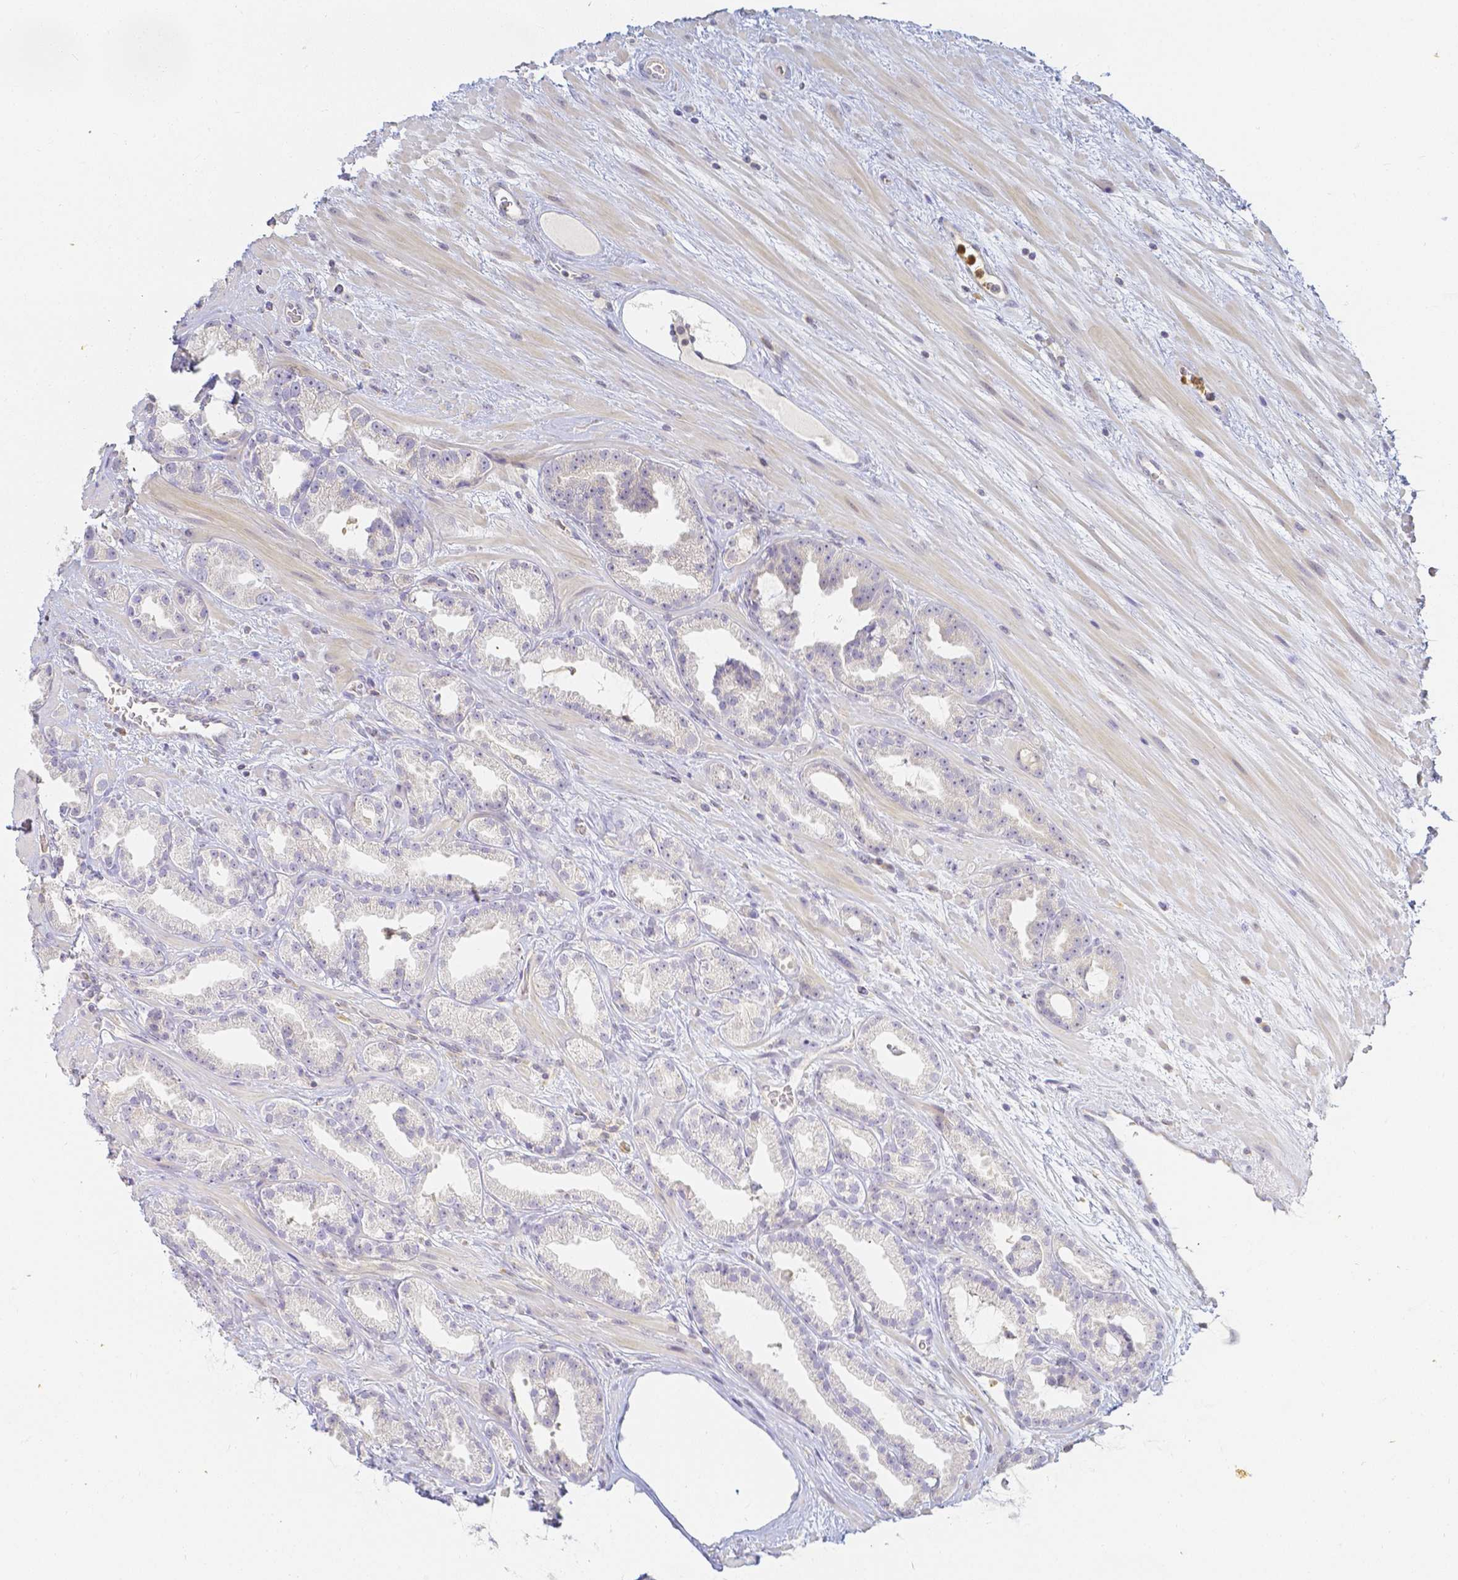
{"staining": {"intensity": "negative", "quantity": "none", "location": "none"}, "tissue": "prostate cancer", "cell_type": "Tumor cells", "image_type": "cancer", "snomed": [{"axis": "morphology", "description": "Adenocarcinoma, Low grade"}, {"axis": "topography", "description": "Prostate"}], "caption": "Immunohistochemical staining of human prostate cancer (adenocarcinoma (low-grade)) demonstrates no significant expression in tumor cells.", "gene": "KCNH1", "patient": {"sex": "male", "age": 61}}